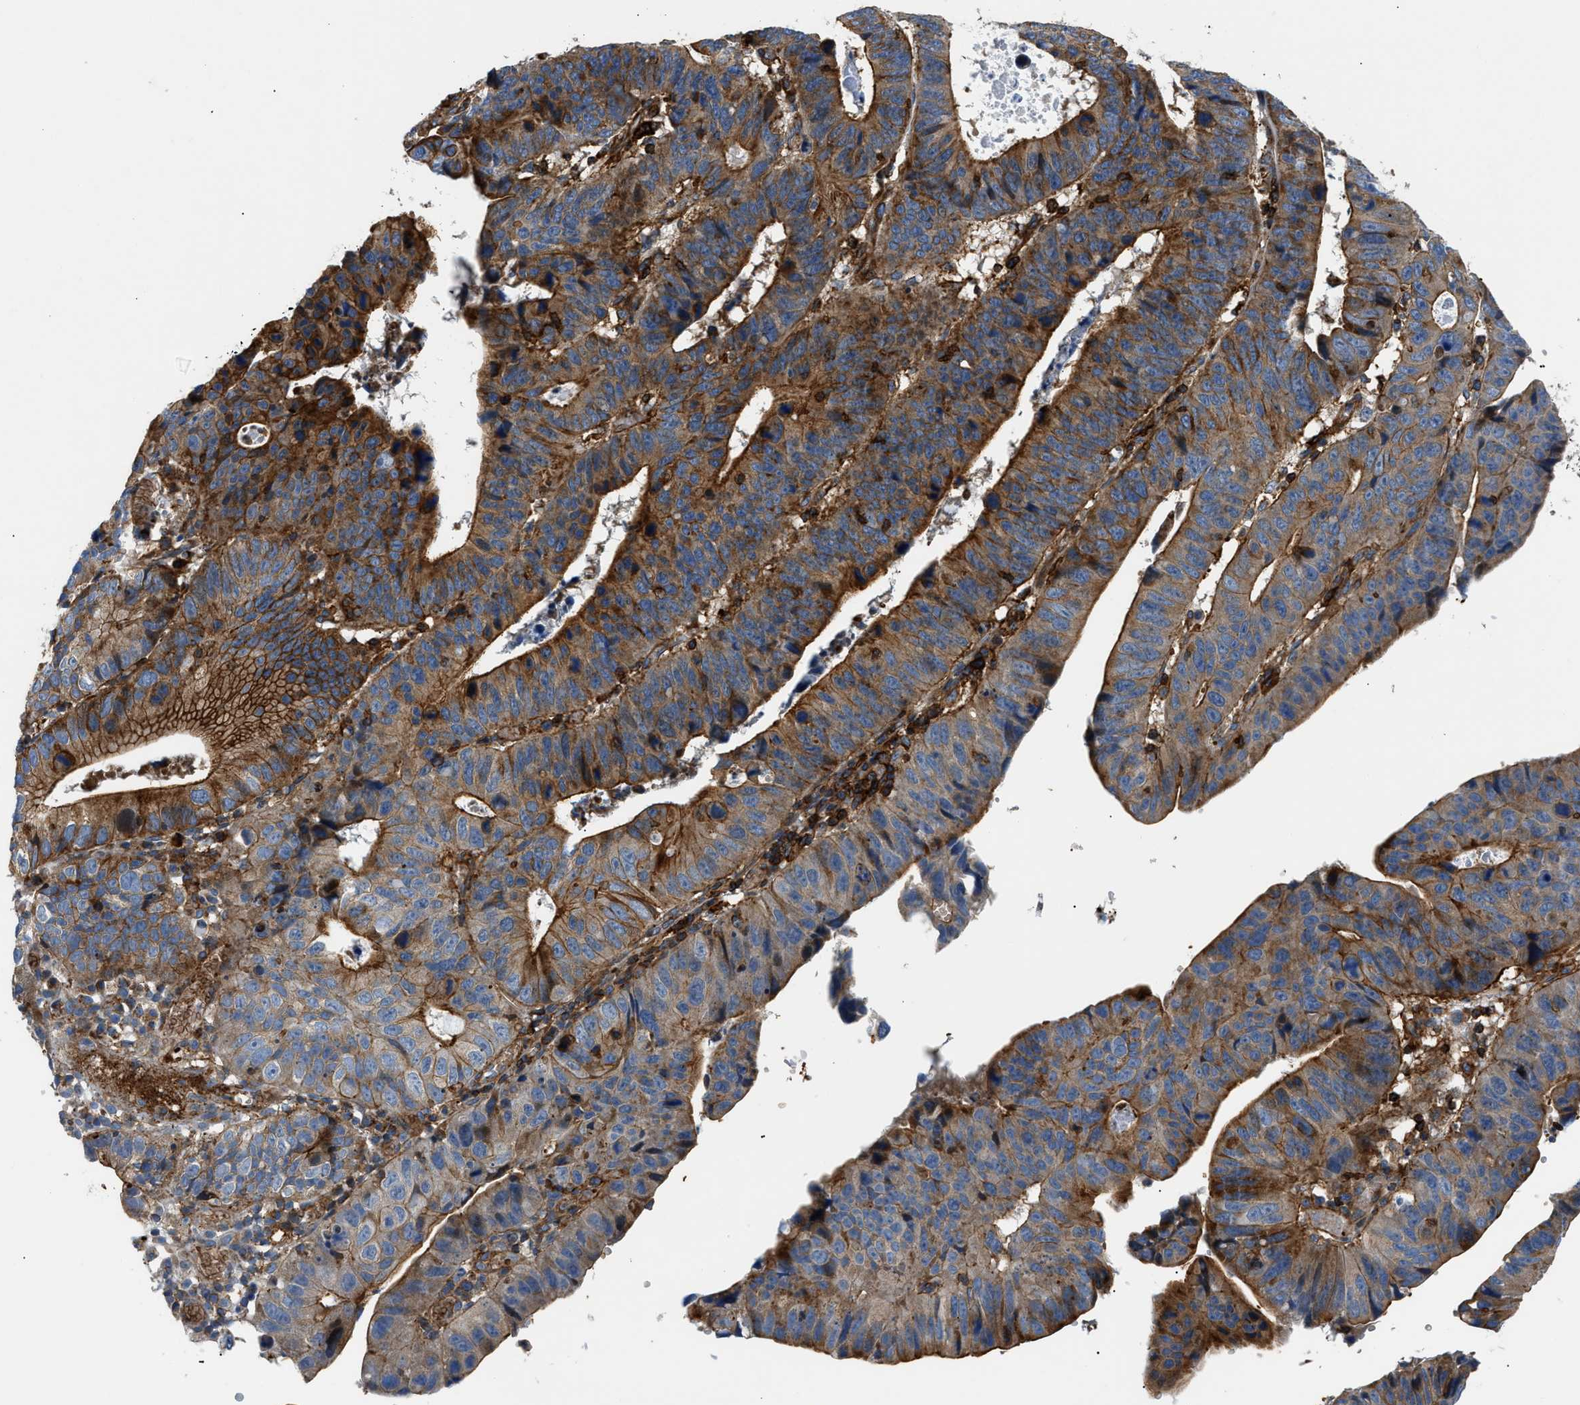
{"staining": {"intensity": "strong", "quantity": ">75%", "location": "cytoplasmic/membranous"}, "tissue": "stomach cancer", "cell_type": "Tumor cells", "image_type": "cancer", "snomed": [{"axis": "morphology", "description": "Adenocarcinoma, NOS"}, {"axis": "topography", "description": "Stomach"}], "caption": "Strong cytoplasmic/membranous expression is seen in about >75% of tumor cells in adenocarcinoma (stomach).", "gene": "DHODH", "patient": {"sex": "male", "age": 59}}